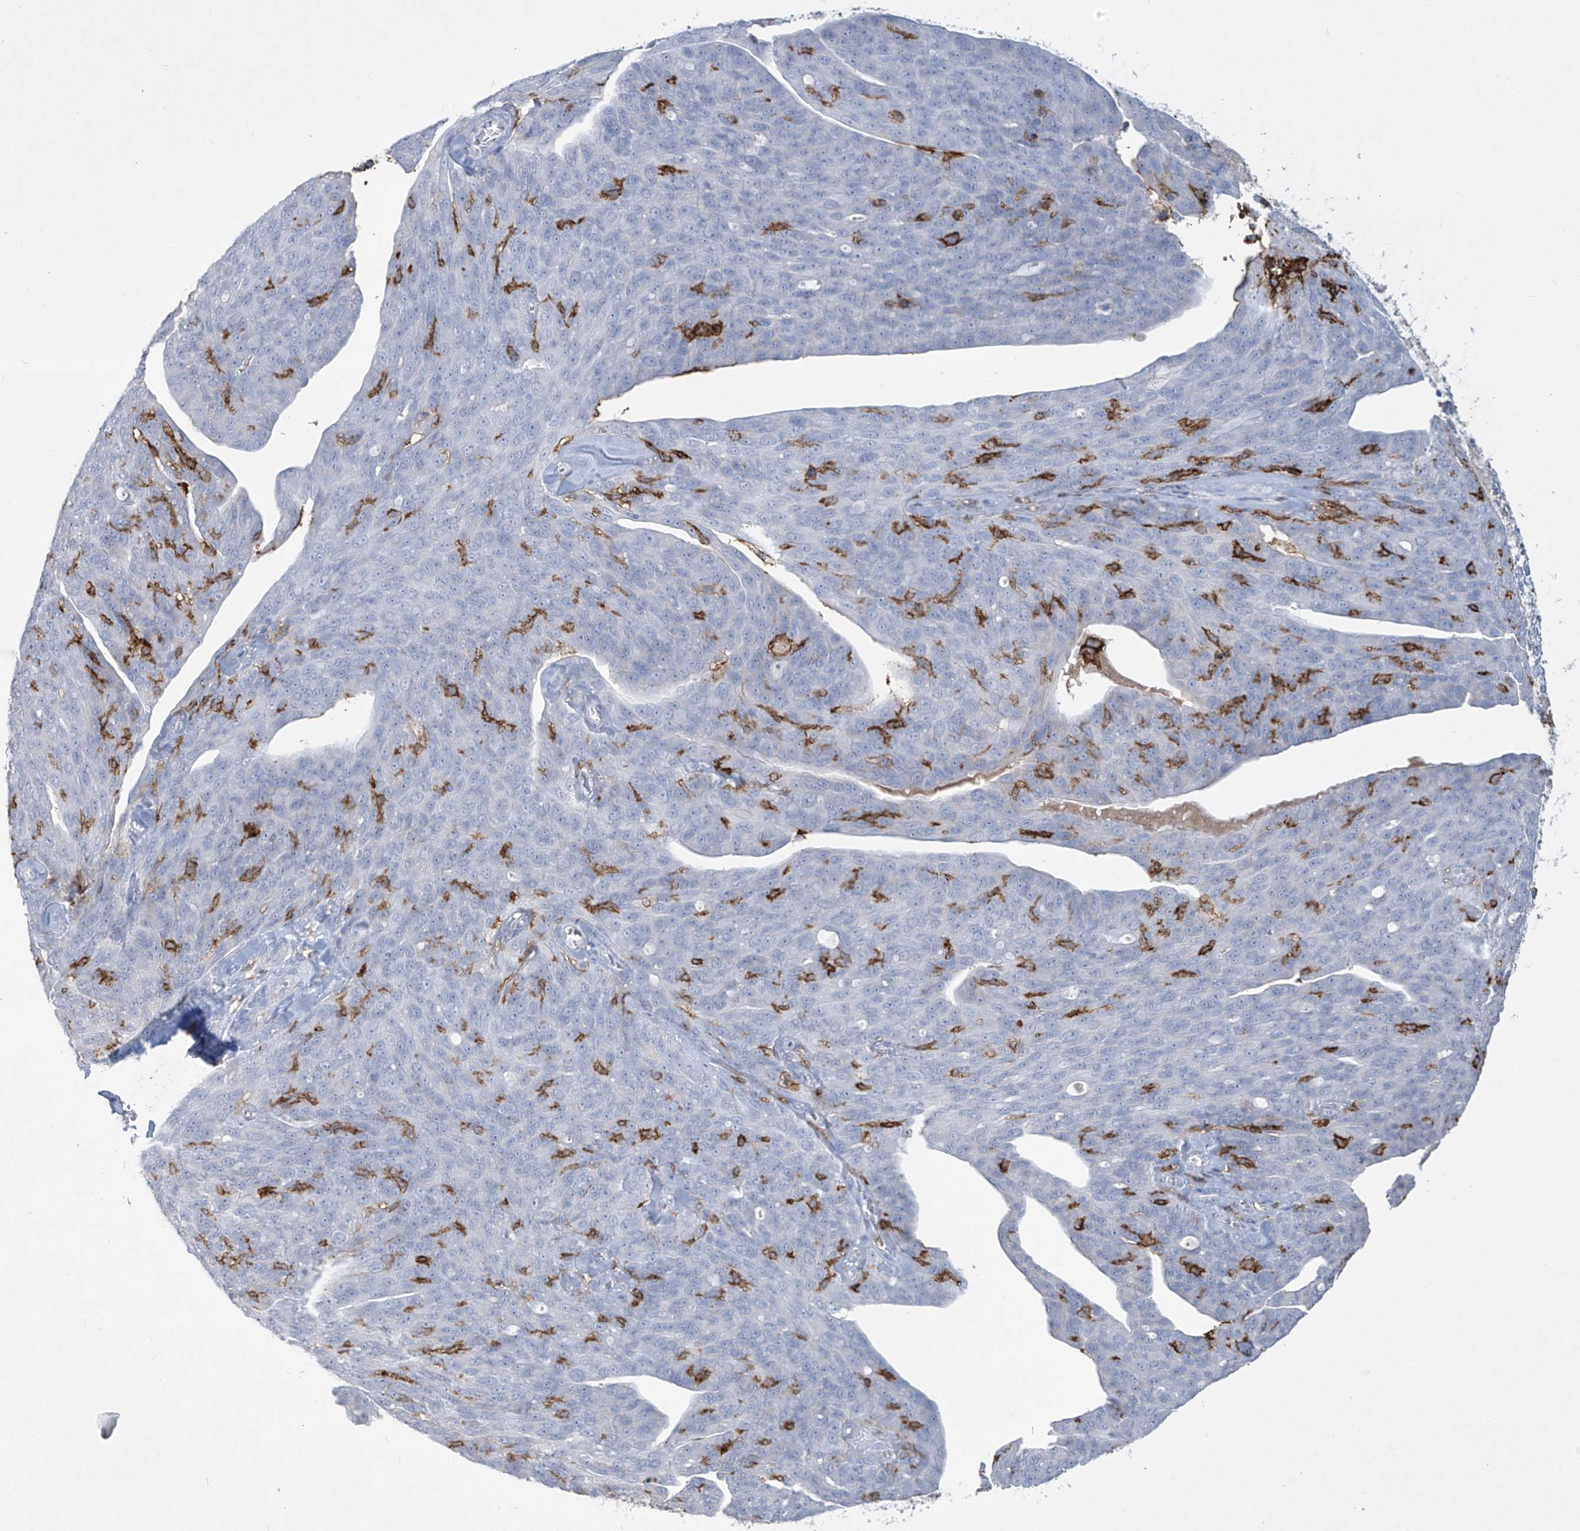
{"staining": {"intensity": "negative", "quantity": "none", "location": "none"}, "tissue": "ovarian cancer", "cell_type": "Tumor cells", "image_type": "cancer", "snomed": [{"axis": "morphology", "description": "Carcinoma, endometroid"}, {"axis": "topography", "description": "Ovary"}], "caption": "Human ovarian cancer stained for a protein using IHC exhibits no expression in tumor cells.", "gene": "FCGR3A", "patient": {"sex": "female", "age": 60}}